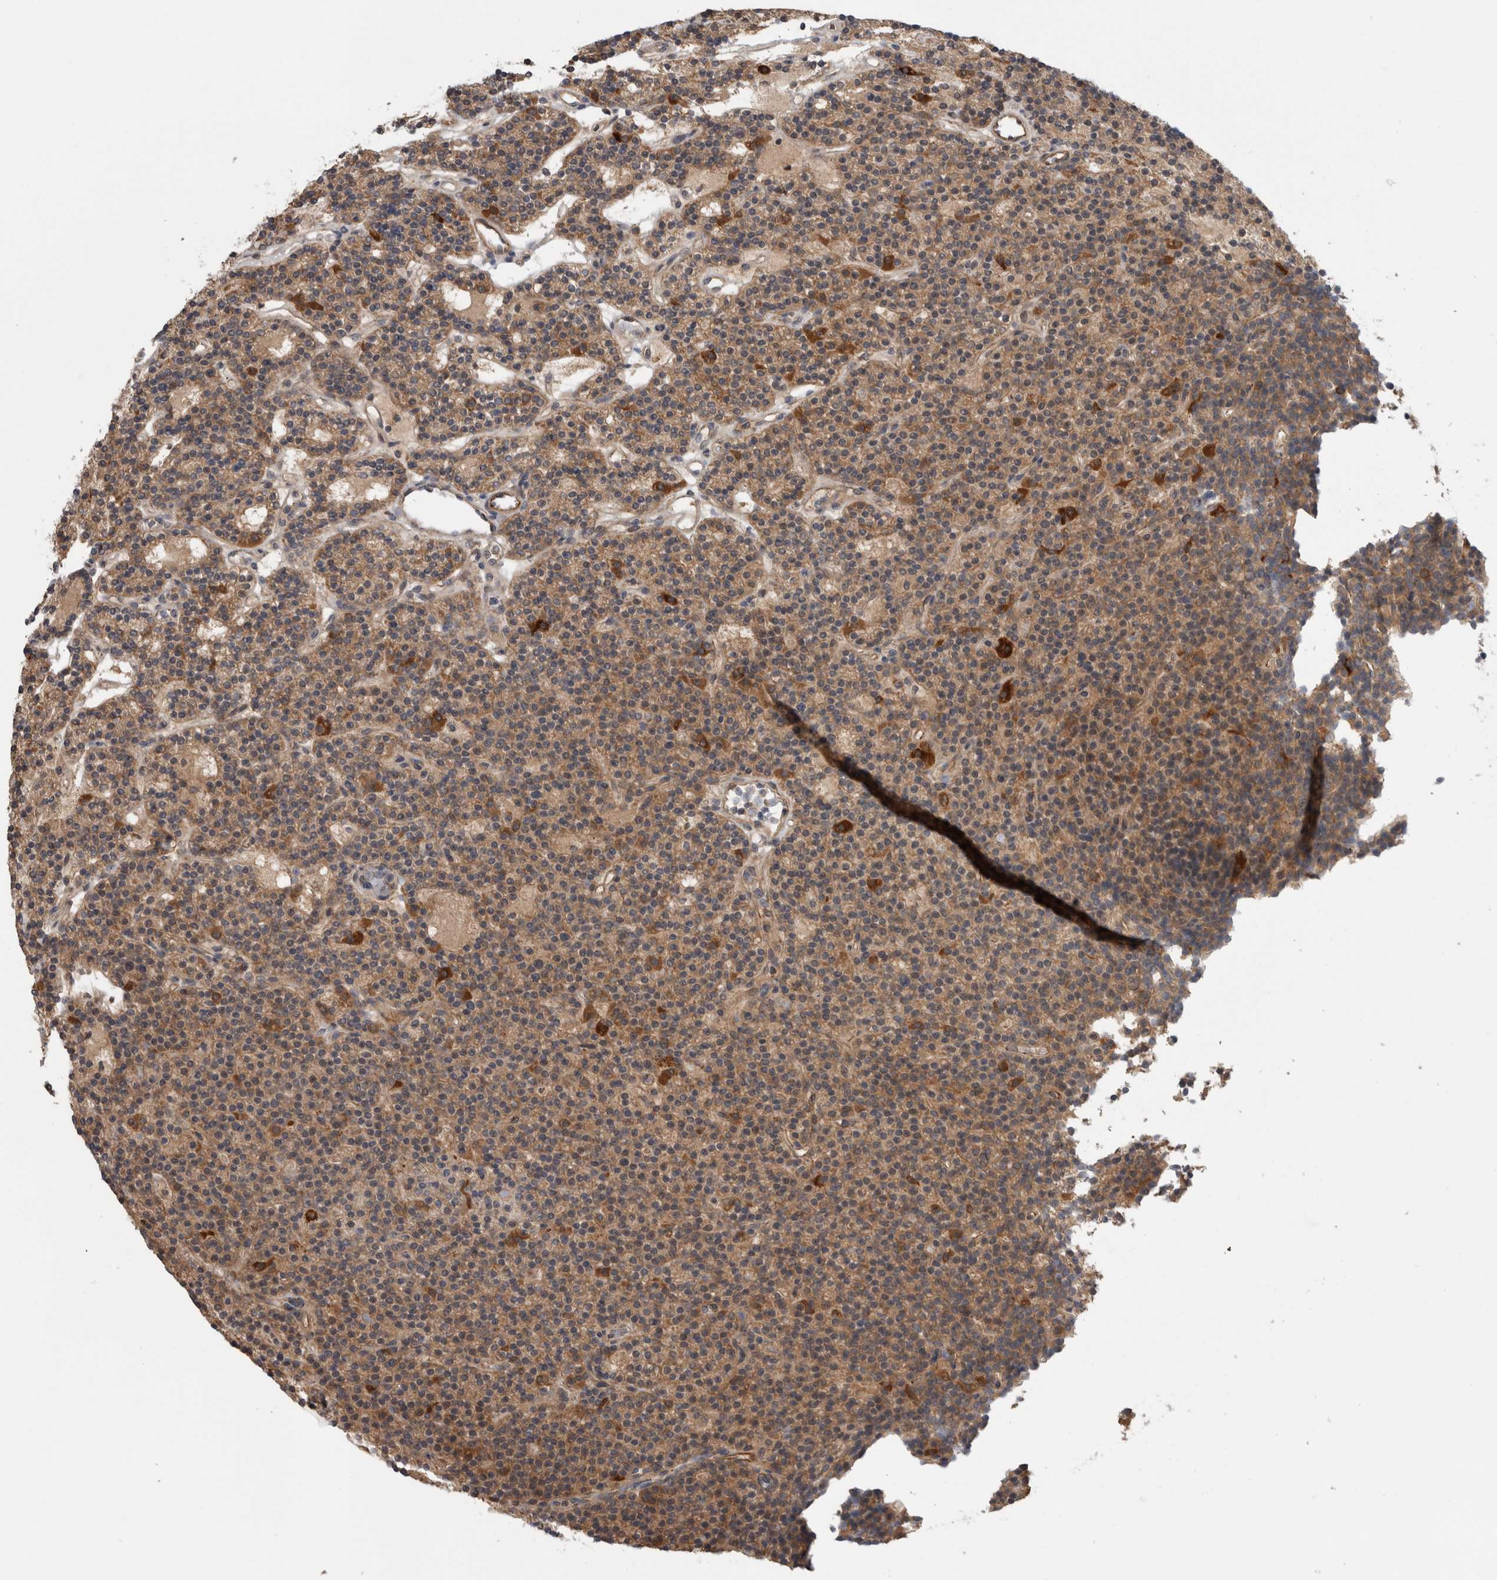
{"staining": {"intensity": "moderate", "quantity": ">75%", "location": "cytoplasmic/membranous"}, "tissue": "parathyroid gland", "cell_type": "Glandular cells", "image_type": "normal", "snomed": [{"axis": "morphology", "description": "Normal tissue, NOS"}, {"axis": "topography", "description": "Parathyroid gland"}], "caption": "An immunohistochemistry (IHC) micrograph of unremarkable tissue is shown. Protein staining in brown highlights moderate cytoplasmic/membranous positivity in parathyroid gland within glandular cells.", "gene": "ADGRL3", "patient": {"sex": "male", "age": 75}}